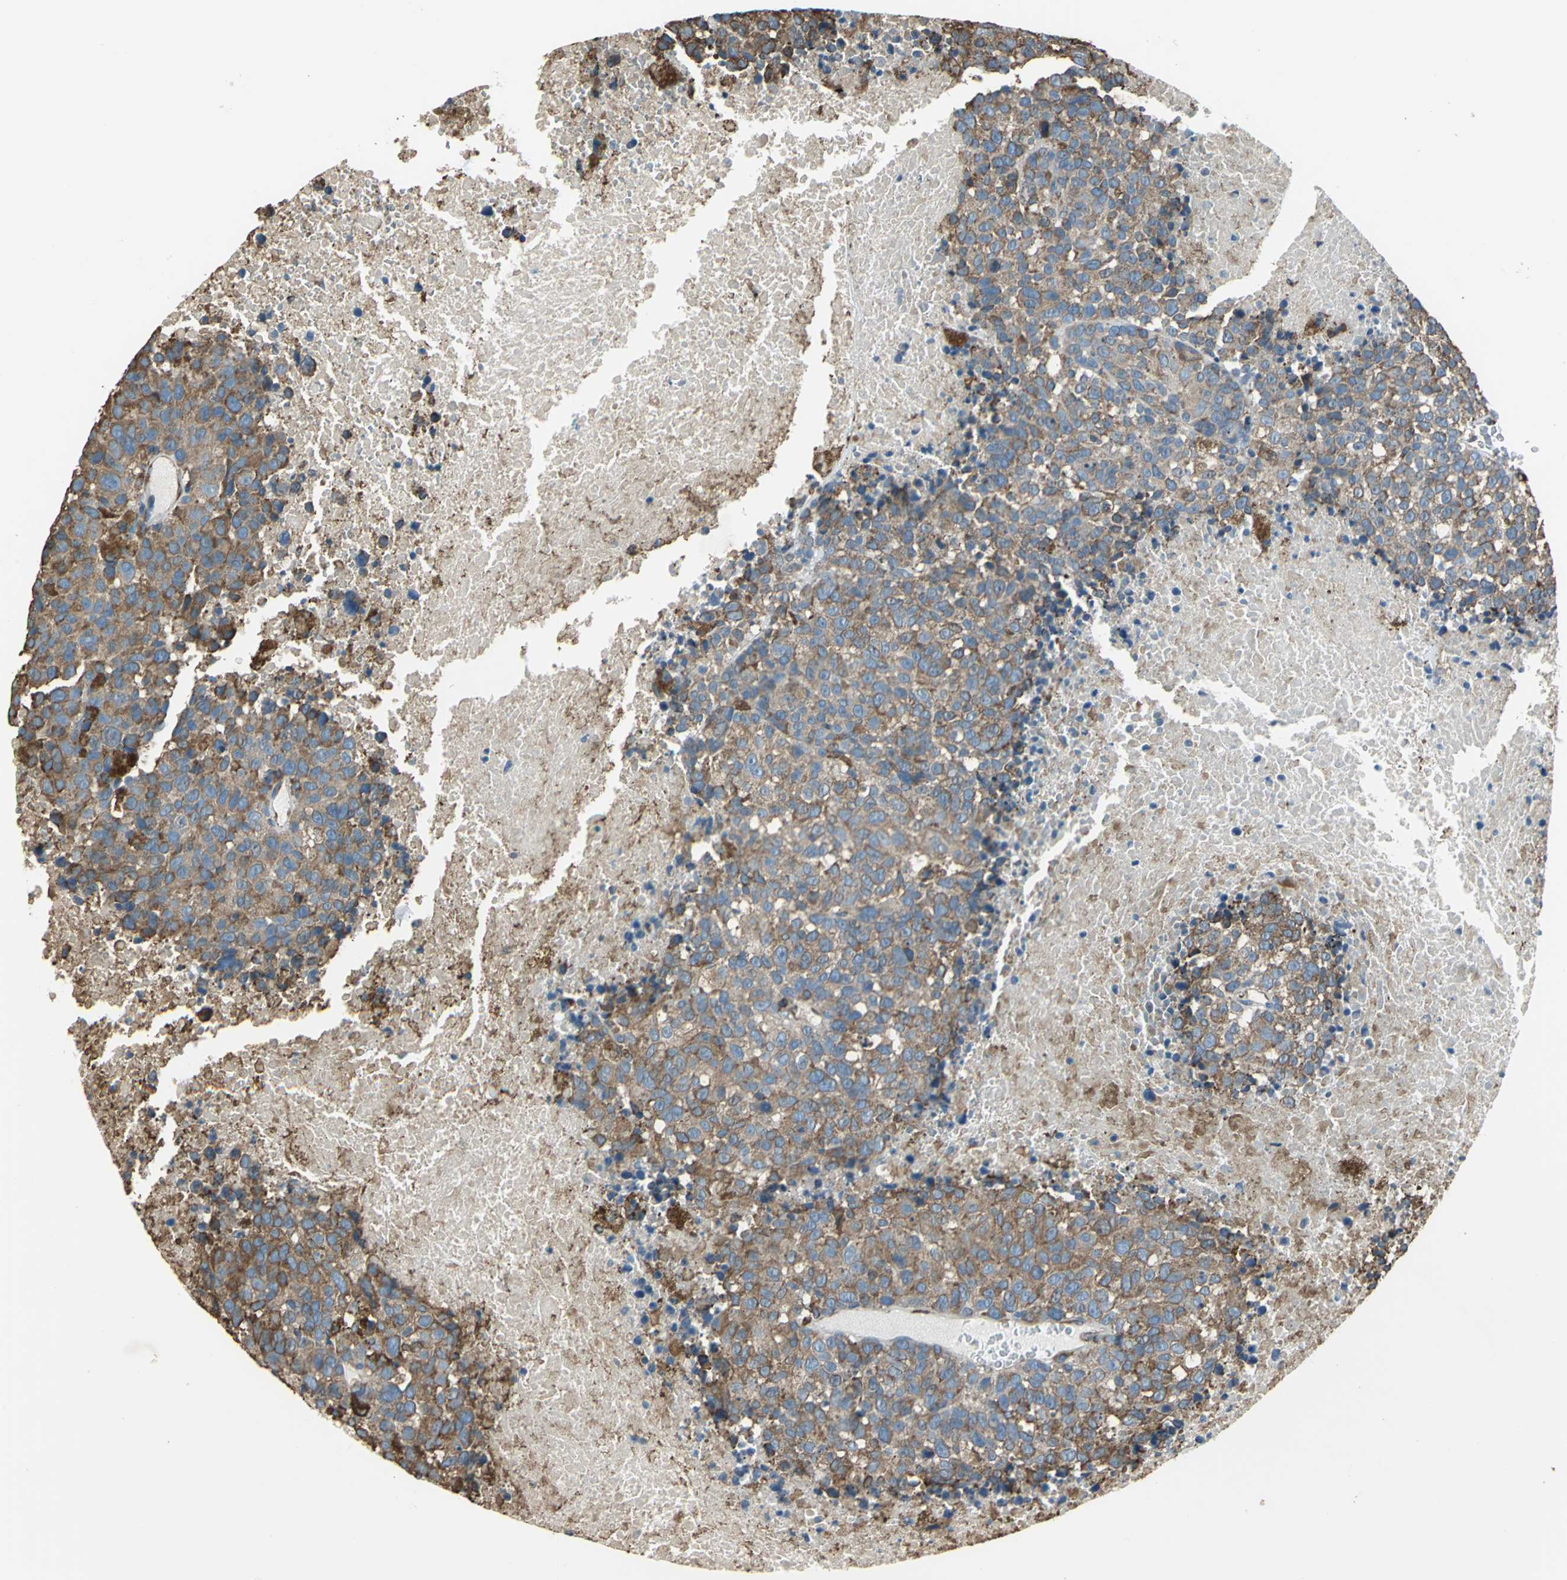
{"staining": {"intensity": "strong", "quantity": ">75%", "location": "cytoplasmic/membranous"}, "tissue": "melanoma", "cell_type": "Tumor cells", "image_type": "cancer", "snomed": [{"axis": "morphology", "description": "Malignant melanoma, Metastatic site"}, {"axis": "topography", "description": "Cerebral cortex"}], "caption": "Protein expression analysis of melanoma shows strong cytoplasmic/membranous positivity in approximately >75% of tumor cells.", "gene": "GPANK1", "patient": {"sex": "female", "age": 52}}